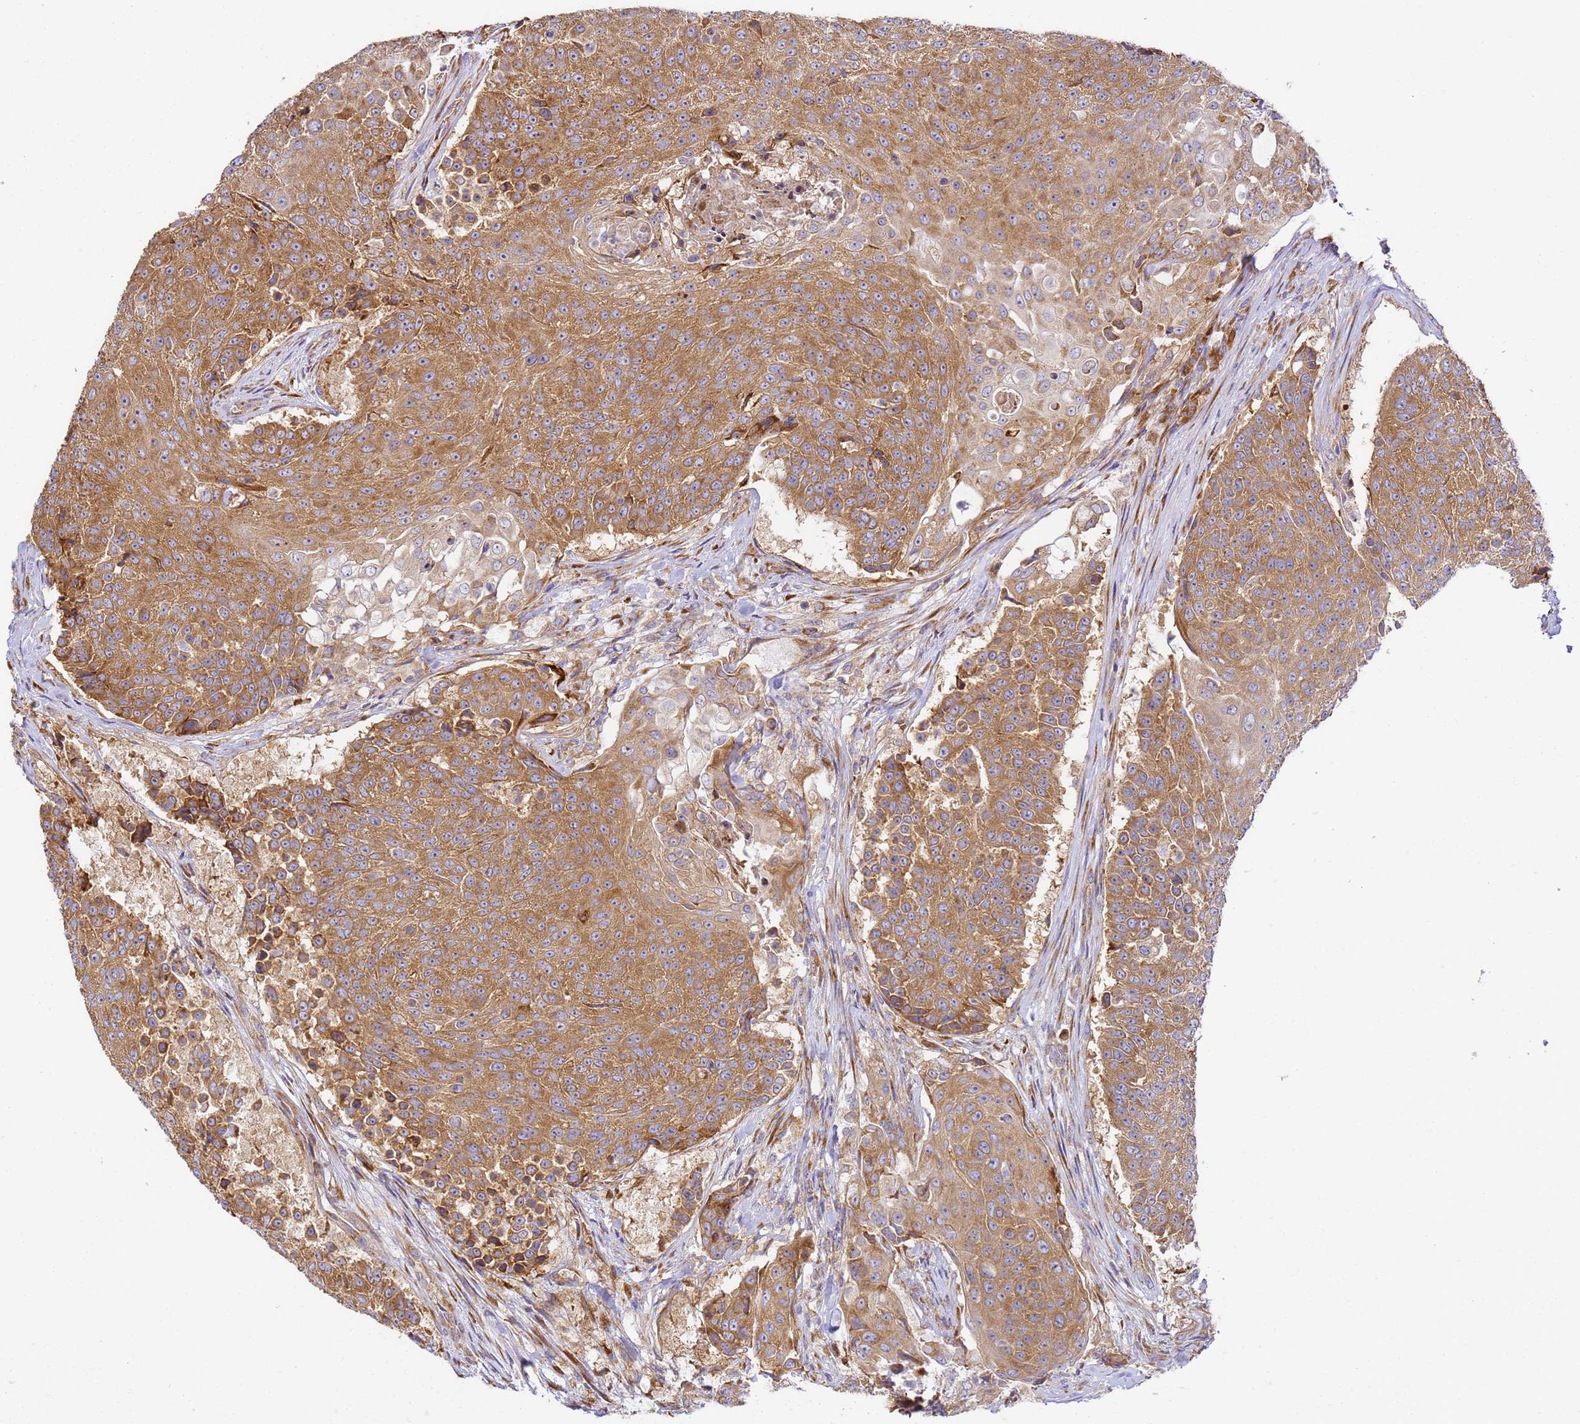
{"staining": {"intensity": "moderate", "quantity": ">75%", "location": "cytoplasmic/membranous"}, "tissue": "urothelial cancer", "cell_type": "Tumor cells", "image_type": "cancer", "snomed": [{"axis": "morphology", "description": "Urothelial carcinoma, High grade"}, {"axis": "topography", "description": "Urinary bladder"}], "caption": "There is medium levels of moderate cytoplasmic/membranous positivity in tumor cells of urothelial cancer, as demonstrated by immunohistochemical staining (brown color).", "gene": "RPL13A", "patient": {"sex": "female", "age": 63}}